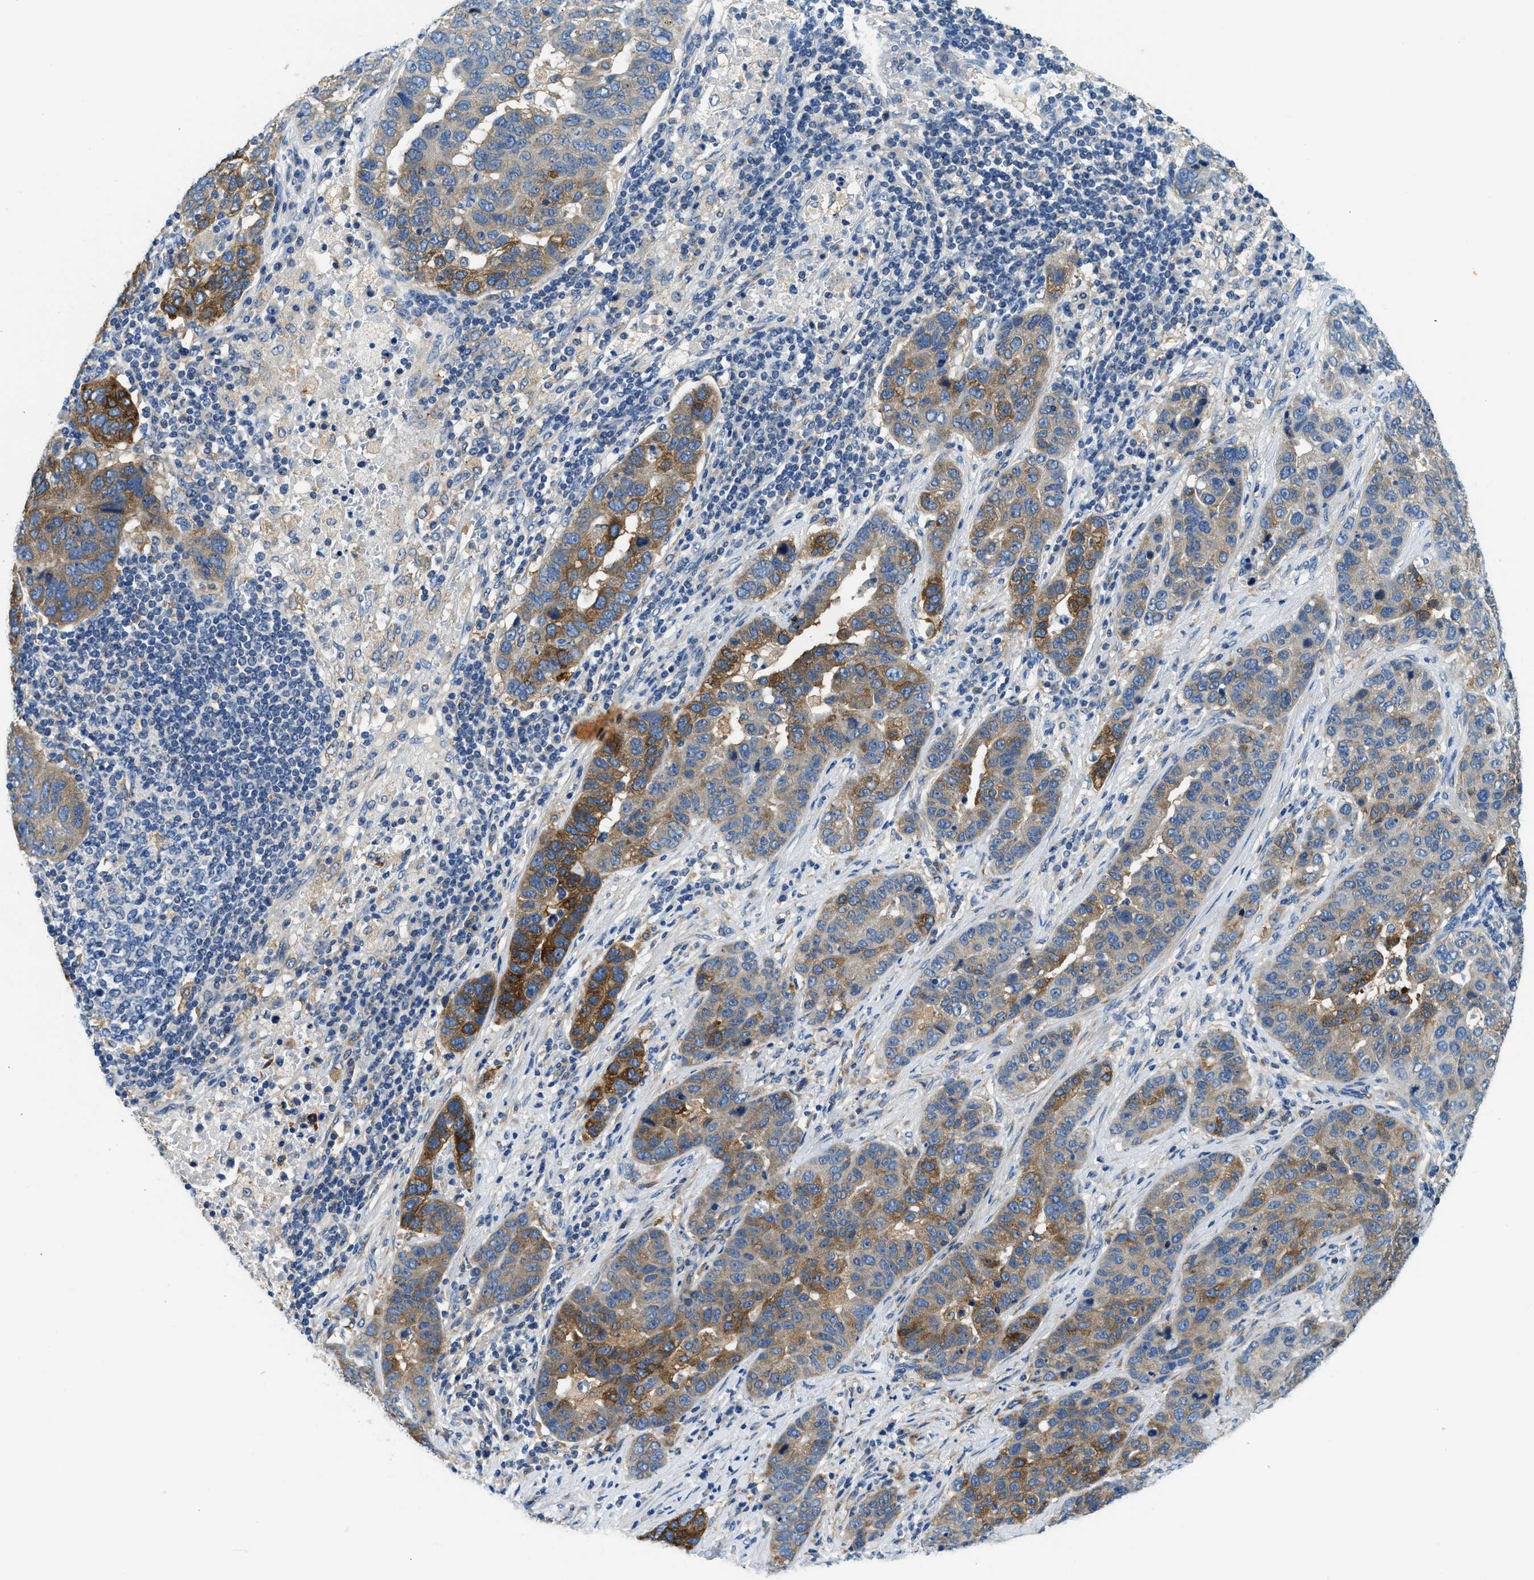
{"staining": {"intensity": "moderate", "quantity": ">75%", "location": "cytoplasmic/membranous"}, "tissue": "pancreatic cancer", "cell_type": "Tumor cells", "image_type": "cancer", "snomed": [{"axis": "morphology", "description": "Adenocarcinoma, NOS"}, {"axis": "topography", "description": "Pancreas"}], "caption": "The micrograph reveals a brown stain indicating the presence of a protein in the cytoplasmic/membranous of tumor cells in pancreatic cancer. The staining was performed using DAB to visualize the protein expression in brown, while the nuclei were stained in blue with hematoxylin (Magnification: 20x).", "gene": "LPIN2", "patient": {"sex": "female", "age": 61}}